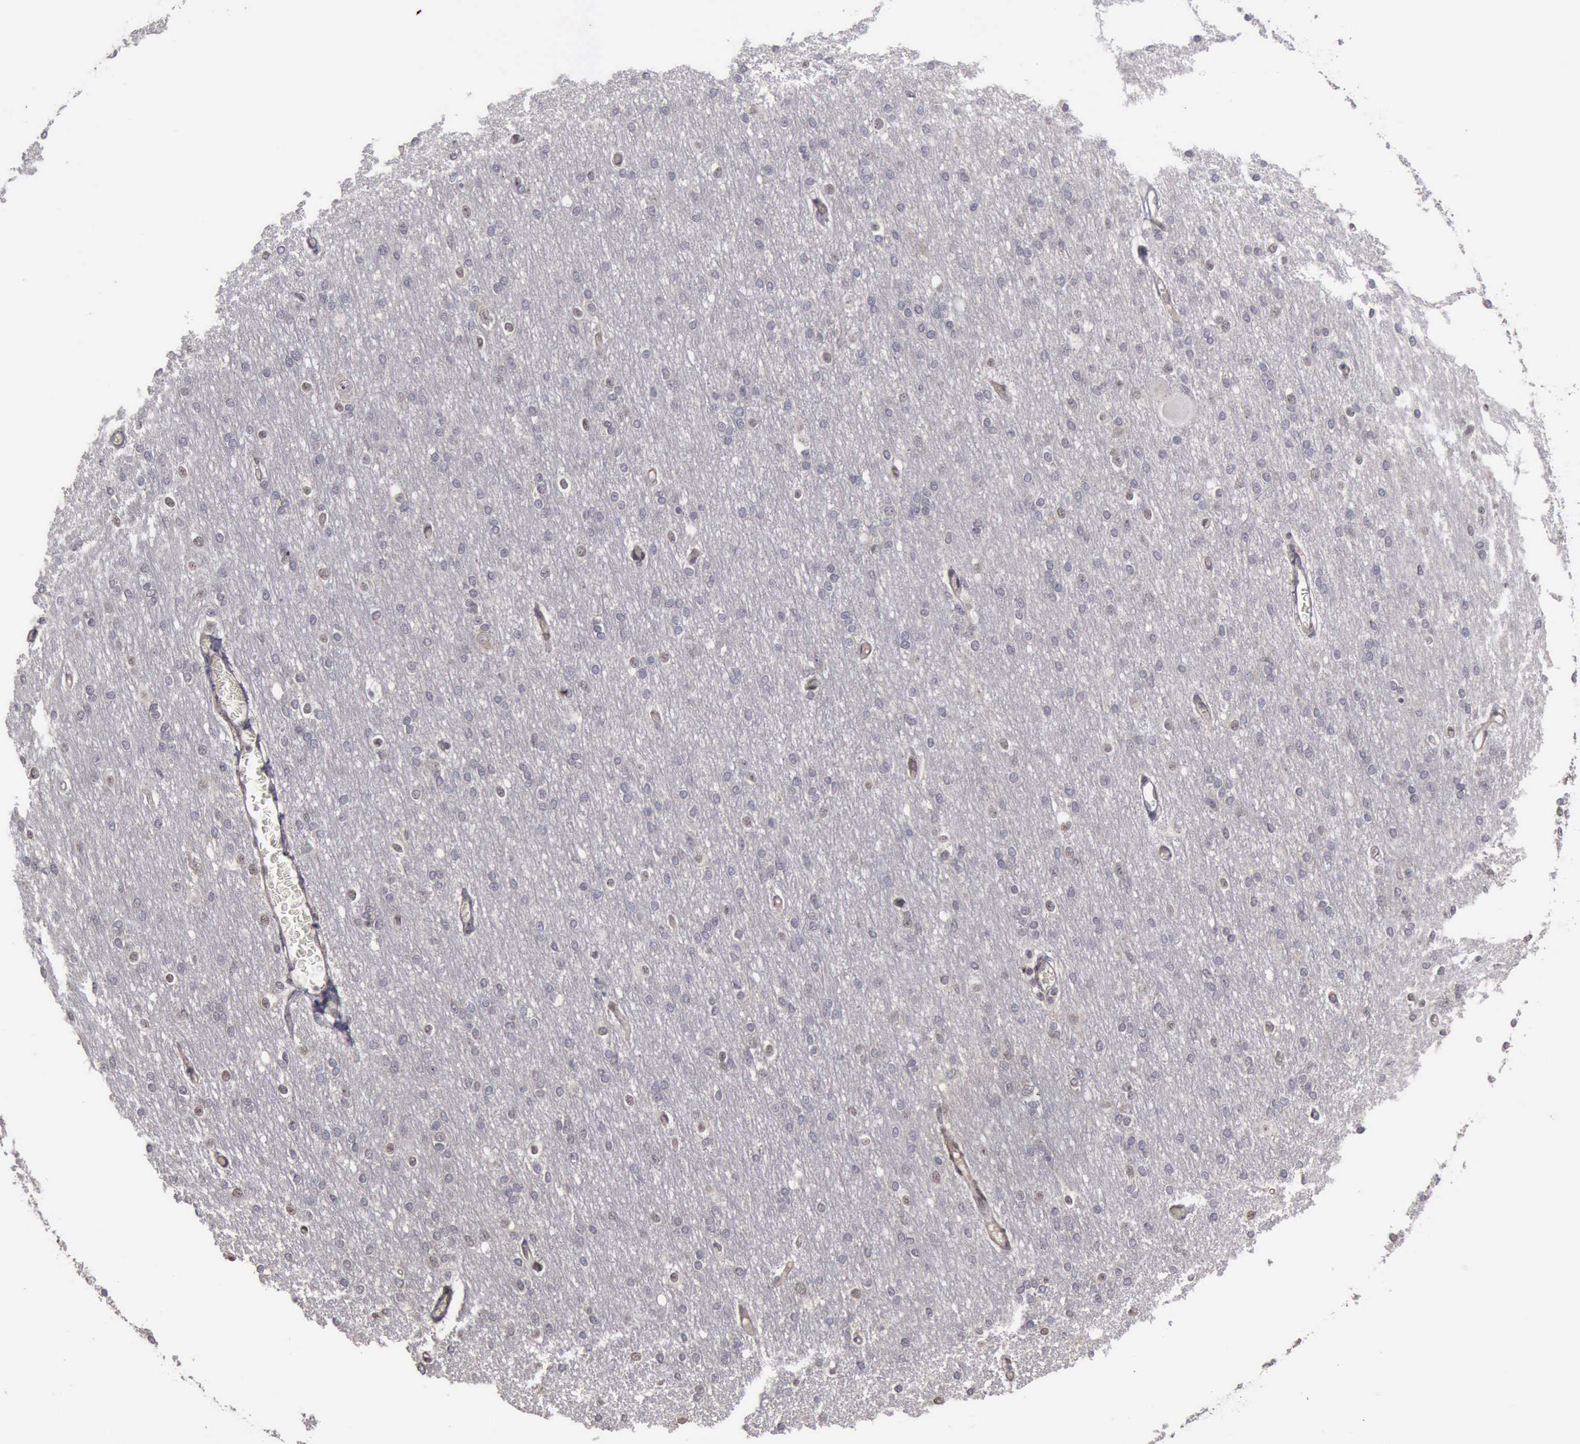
{"staining": {"intensity": "weak", "quantity": ">75%", "location": "cytoplasmic/membranous"}, "tissue": "cerebral cortex", "cell_type": "Endothelial cells", "image_type": "normal", "snomed": [{"axis": "morphology", "description": "Normal tissue, NOS"}, {"axis": "morphology", "description": "Inflammation, NOS"}, {"axis": "topography", "description": "Cerebral cortex"}], "caption": "The micrograph displays a brown stain indicating the presence of a protein in the cytoplasmic/membranous of endothelial cells in cerebral cortex. The staining was performed using DAB (3,3'-diaminobenzidine) to visualize the protein expression in brown, while the nuclei were stained in blue with hematoxylin (Magnification: 20x).", "gene": "MMP9", "patient": {"sex": "male", "age": 6}}